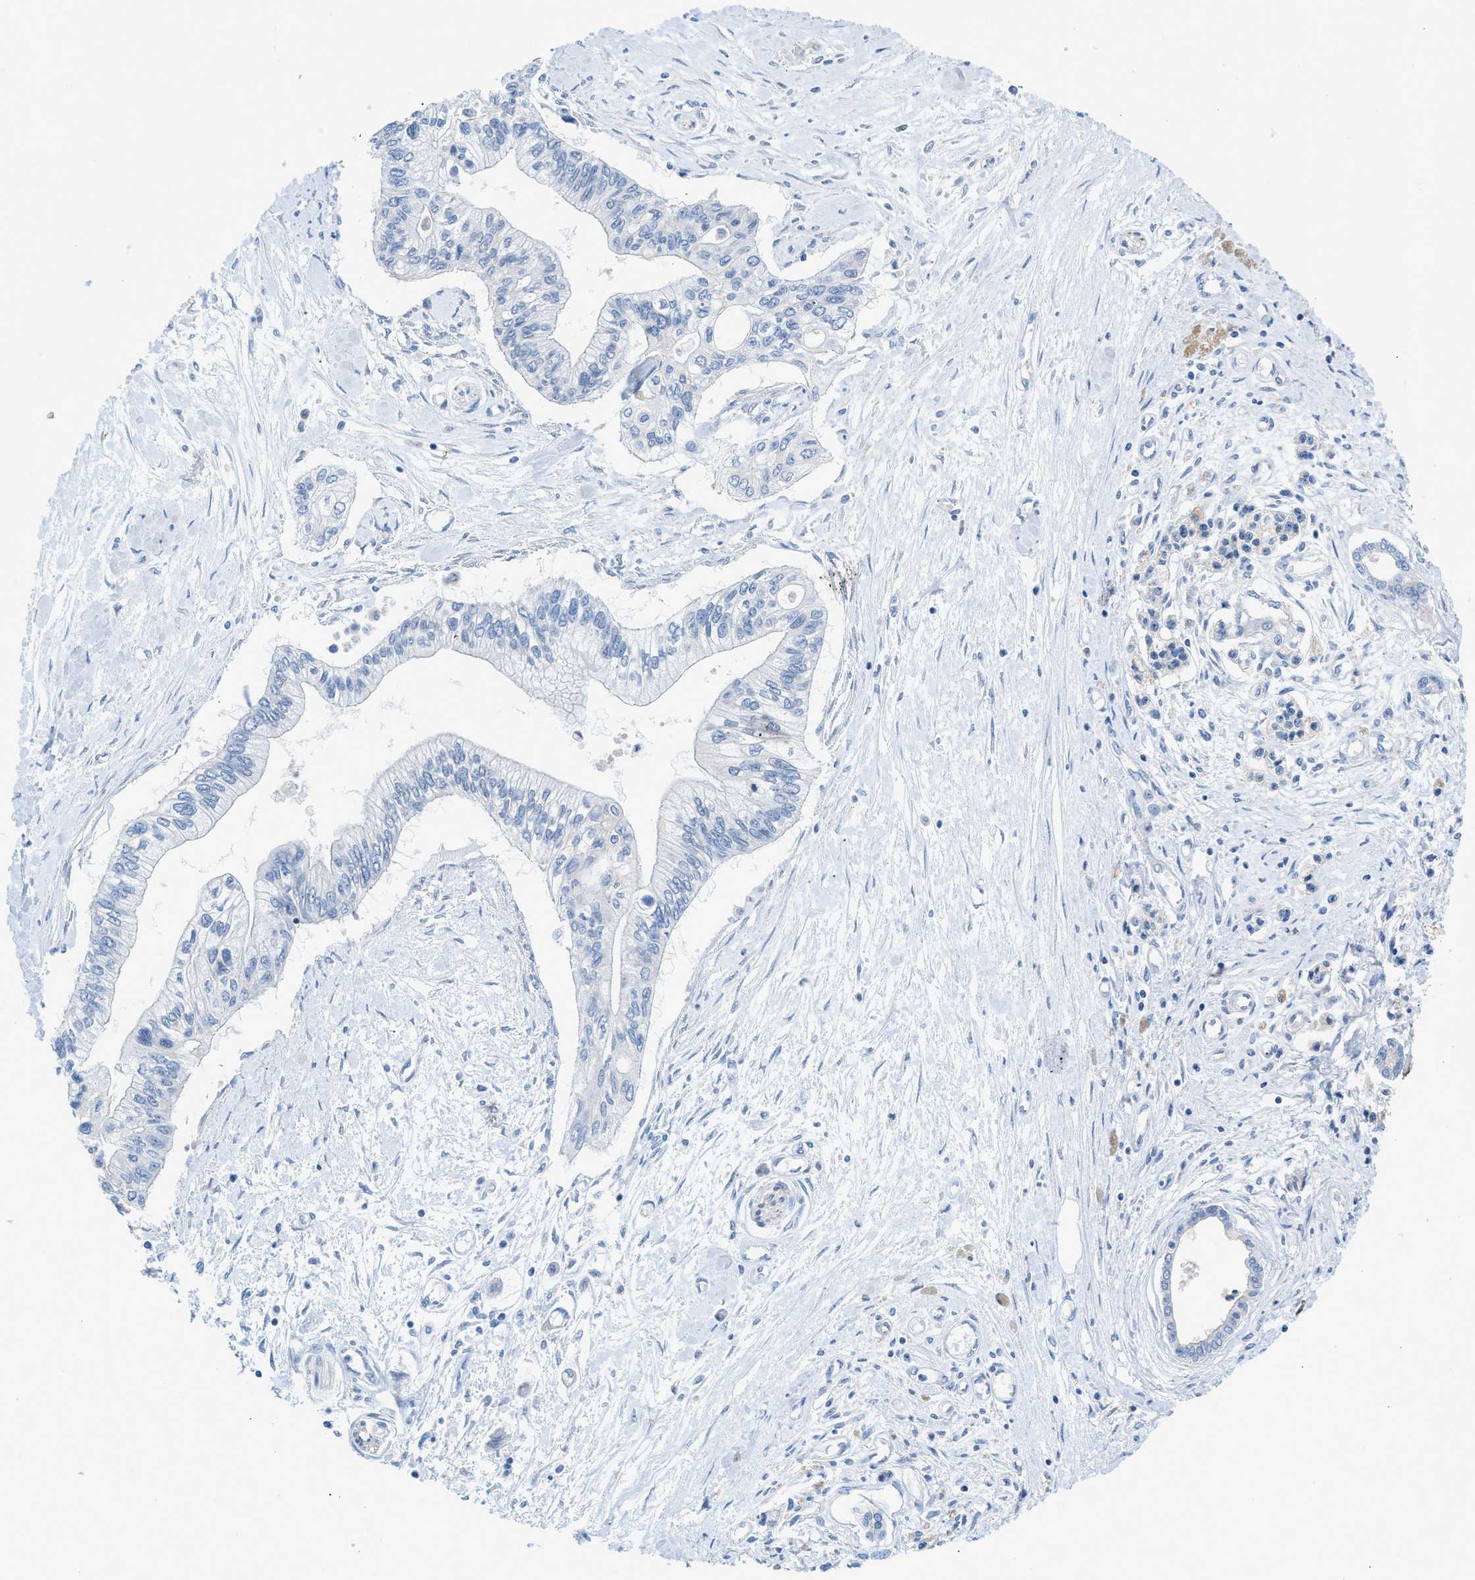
{"staining": {"intensity": "negative", "quantity": "none", "location": "none"}, "tissue": "pancreatic cancer", "cell_type": "Tumor cells", "image_type": "cancer", "snomed": [{"axis": "morphology", "description": "Adenocarcinoma, NOS"}, {"axis": "topography", "description": "Pancreas"}], "caption": "IHC histopathology image of neoplastic tissue: human pancreatic cancer (adenocarcinoma) stained with DAB (3,3'-diaminobenzidine) reveals no significant protein expression in tumor cells. The staining is performed using DAB (3,3'-diaminobenzidine) brown chromogen with nuclei counter-stained in using hematoxylin.", "gene": "SLC10A6", "patient": {"sex": "female", "age": 77}}